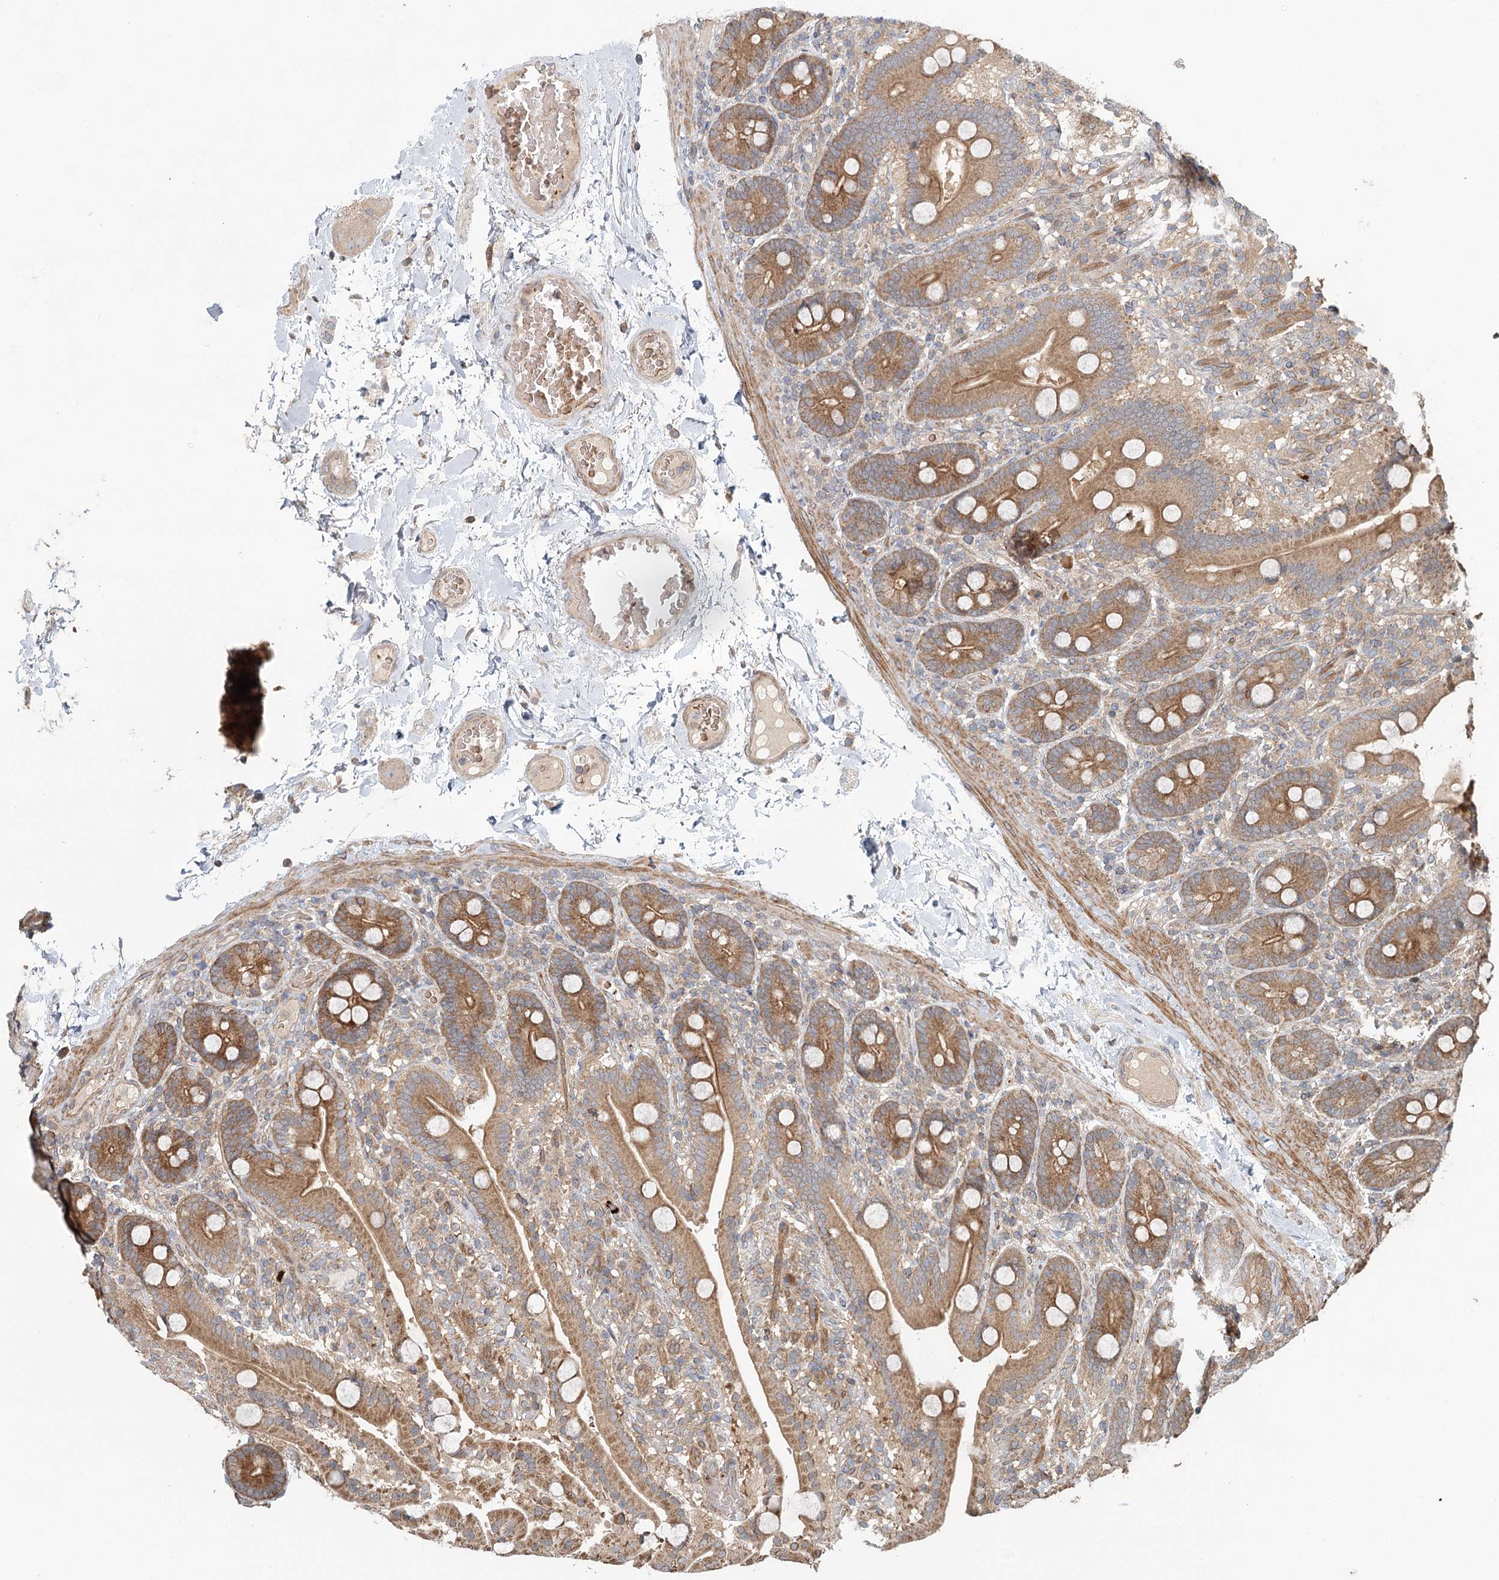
{"staining": {"intensity": "strong", "quantity": ">75%", "location": "cytoplasmic/membranous"}, "tissue": "duodenum", "cell_type": "Glandular cells", "image_type": "normal", "snomed": [{"axis": "morphology", "description": "Normal tissue, NOS"}, {"axis": "topography", "description": "Duodenum"}], "caption": "Glandular cells show strong cytoplasmic/membranous positivity in about >75% of cells in unremarkable duodenum. (IHC, brightfield microscopy, high magnification).", "gene": "ENSG00000273217", "patient": {"sex": "male", "age": 55}}